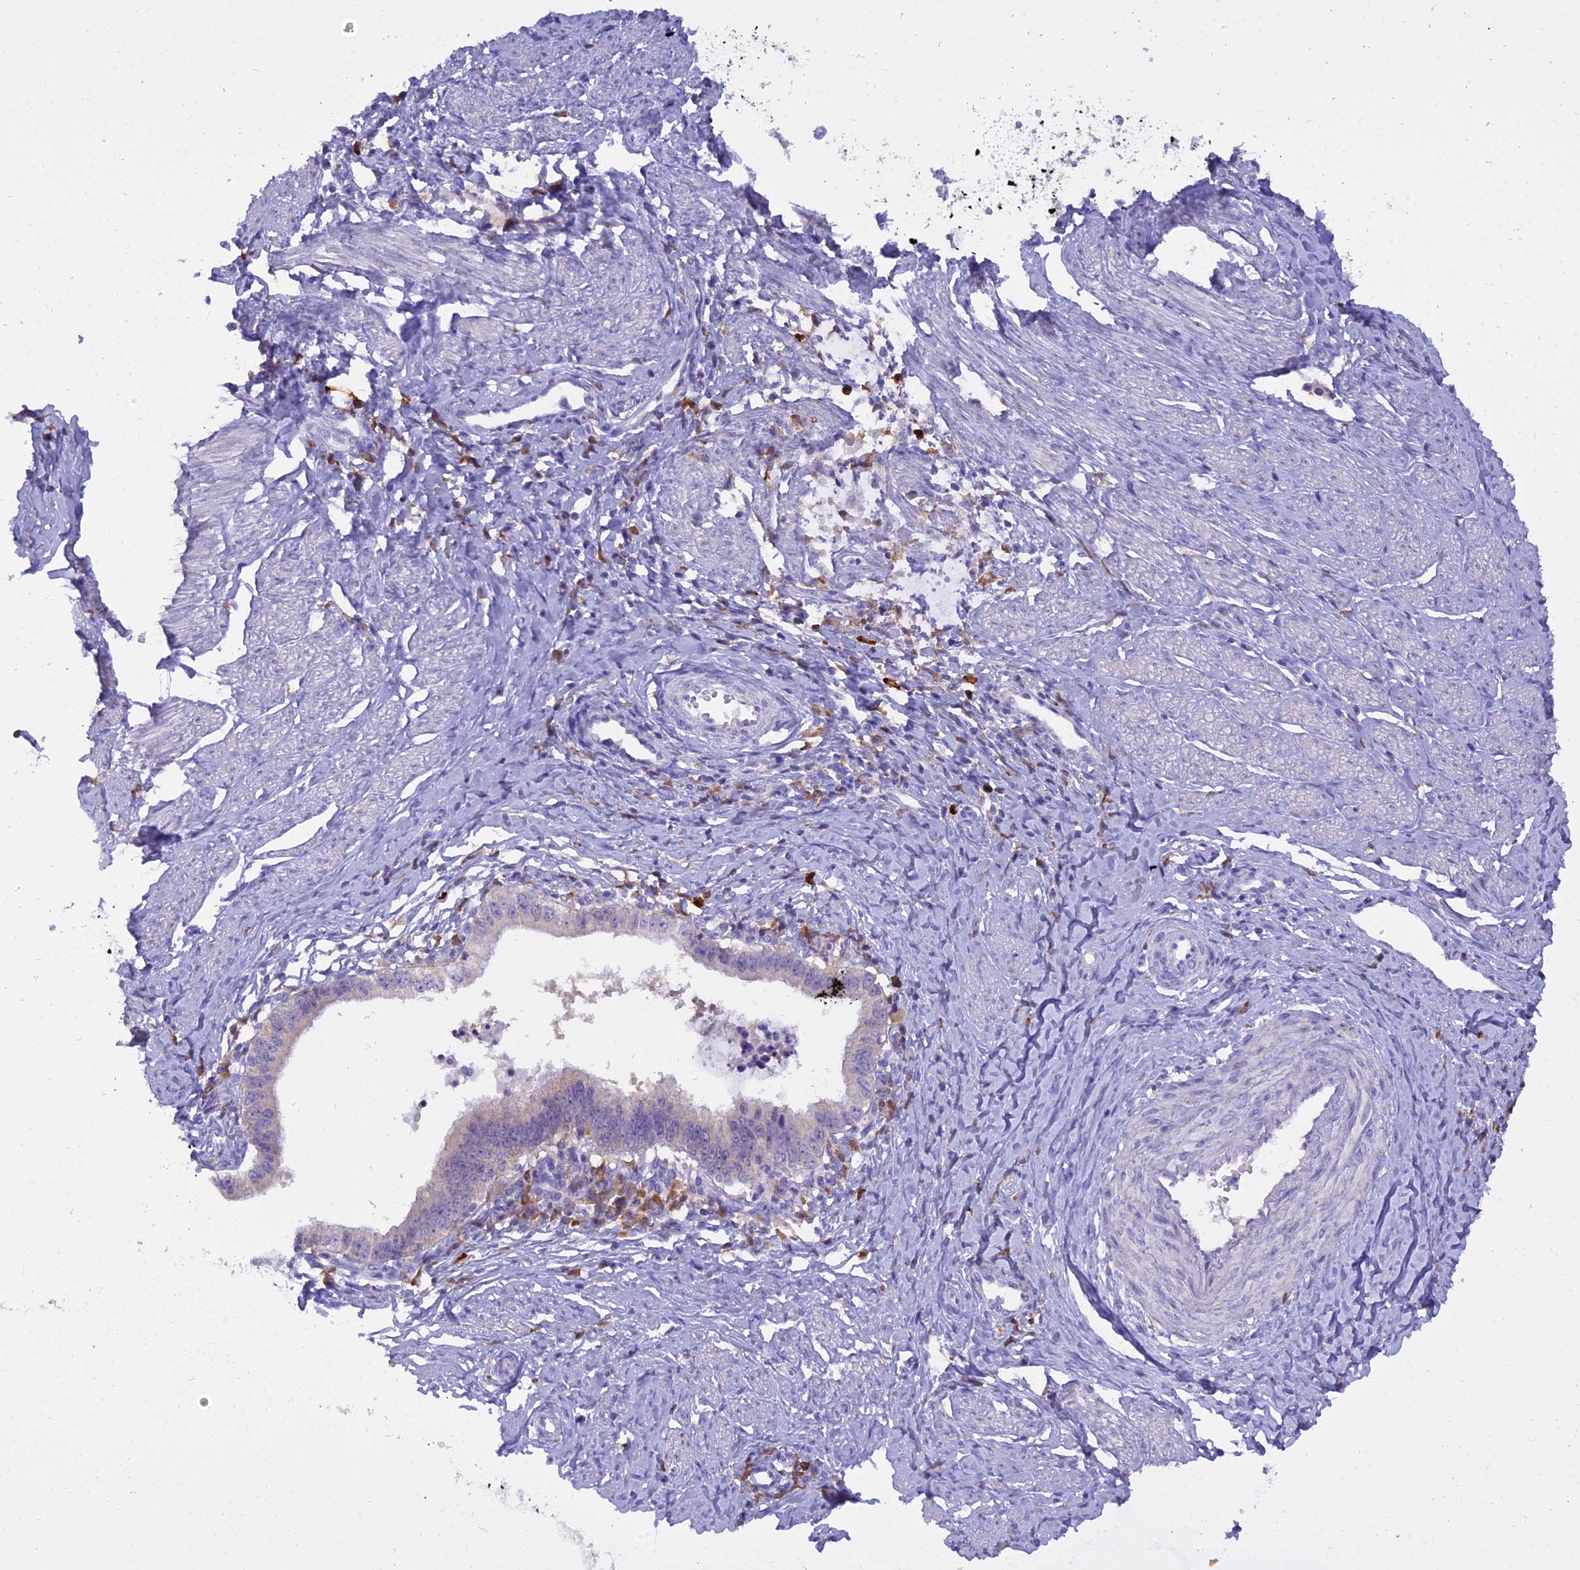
{"staining": {"intensity": "negative", "quantity": "none", "location": "none"}, "tissue": "cervical cancer", "cell_type": "Tumor cells", "image_type": "cancer", "snomed": [{"axis": "morphology", "description": "Adenocarcinoma, NOS"}, {"axis": "topography", "description": "Cervix"}], "caption": "IHC histopathology image of neoplastic tissue: cervical cancer (adenocarcinoma) stained with DAB reveals no significant protein staining in tumor cells. (DAB (3,3'-diaminobenzidine) IHC visualized using brightfield microscopy, high magnification).", "gene": "BLNK", "patient": {"sex": "female", "age": 36}}